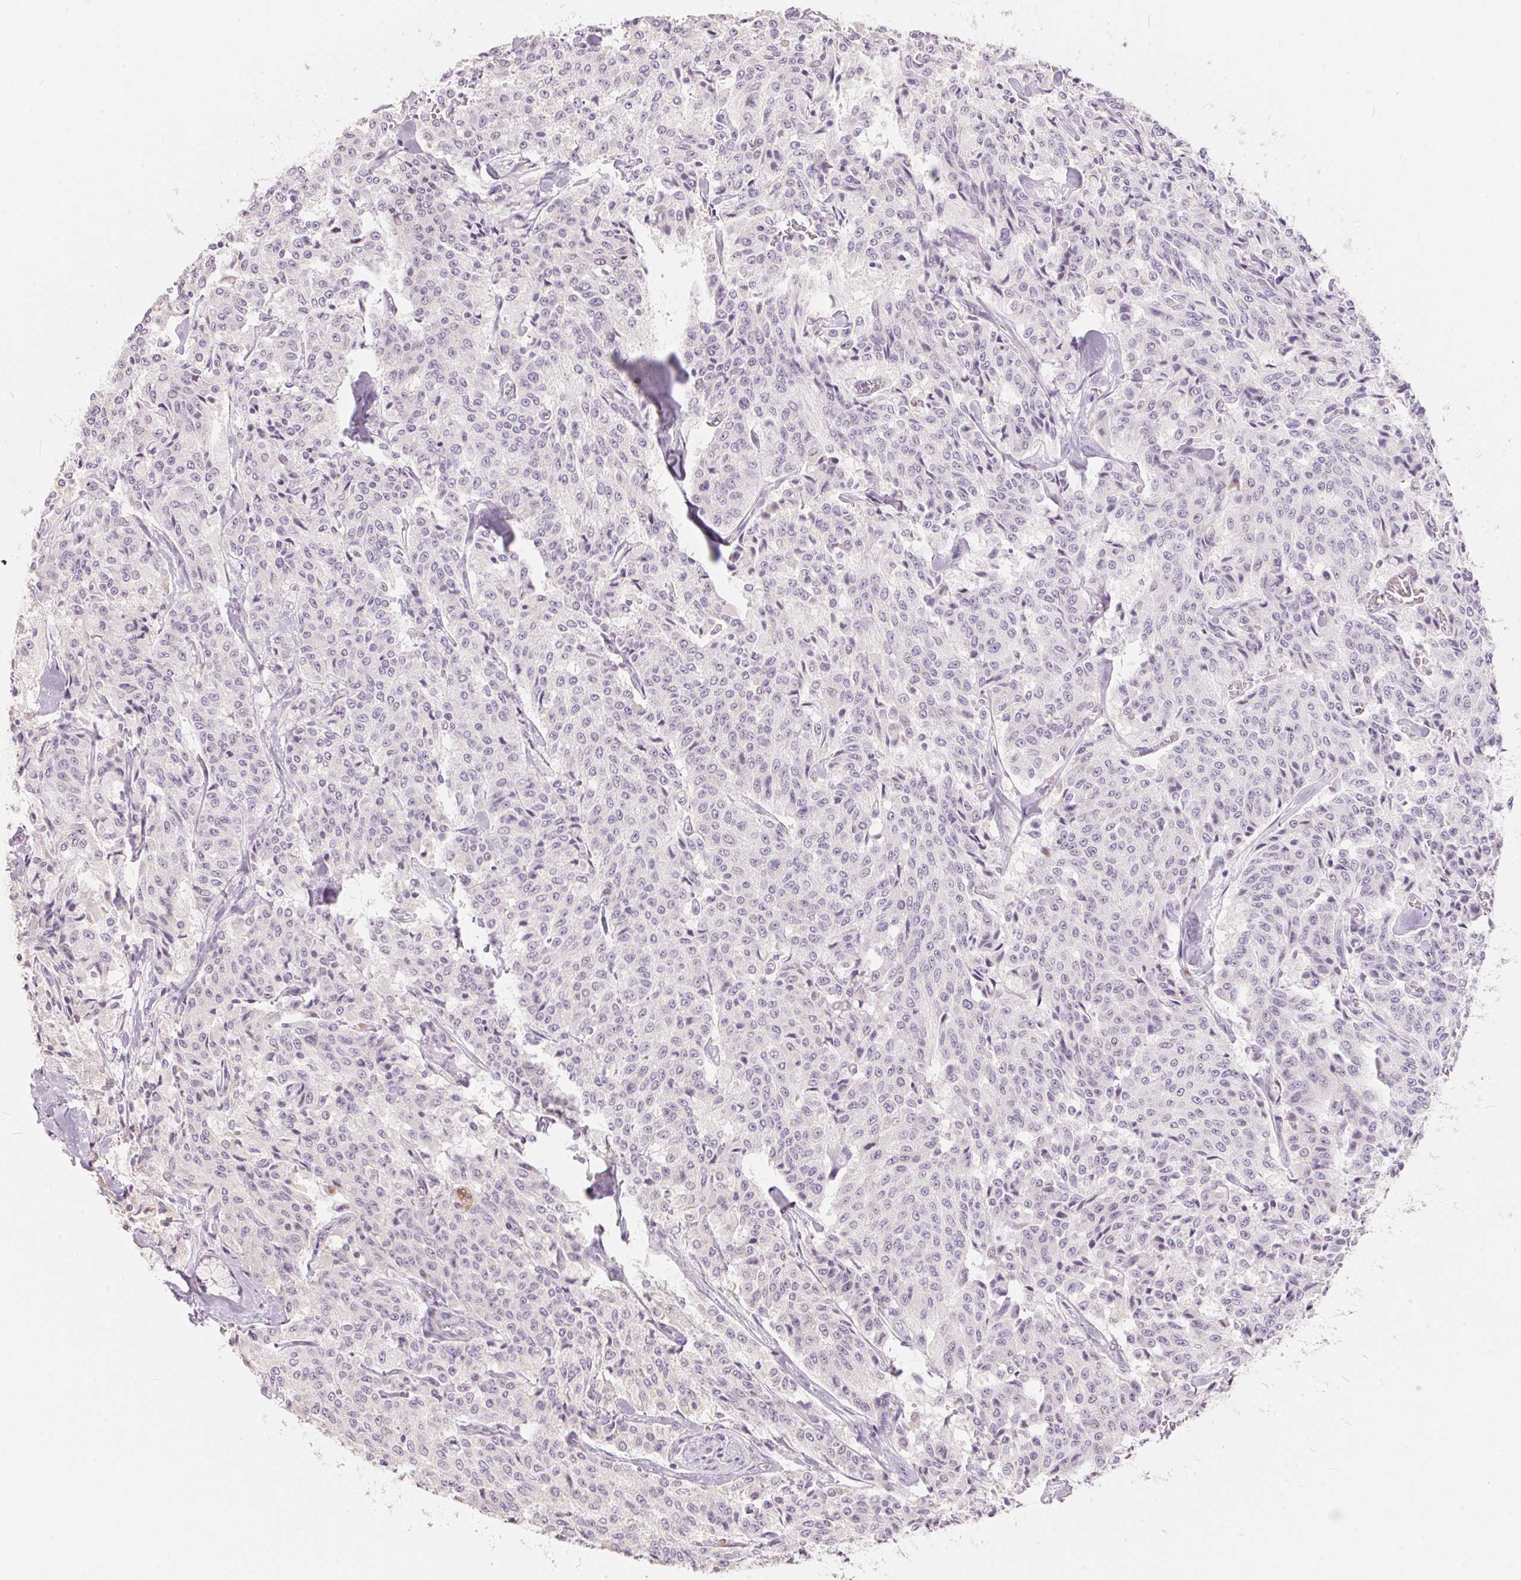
{"staining": {"intensity": "negative", "quantity": "none", "location": "none"}, "tissue": "carcinoid", "cell_type": "Tumor cells", "image_type": "cancer", "snomed": [{"axis": "morphology", "description": "Carcinoid, malignant, NOS"}, {"axis": "topography", "description": "Lung"}], "caption": "Immunohistochemistry photomicrograph of neoplastic tissue: human carcinoid stained with DAB (3,3'-diaminobenzidine) exhibits no significant protein positivity in tumor cells. The staining was performed using DAB to visualize the protein expression in brown, while the nuclei were stained in blue with hematoxylin (Magnification: 20x).", "gene": "SERPINB1", "patient": {"sex": "male", "age": 71}}